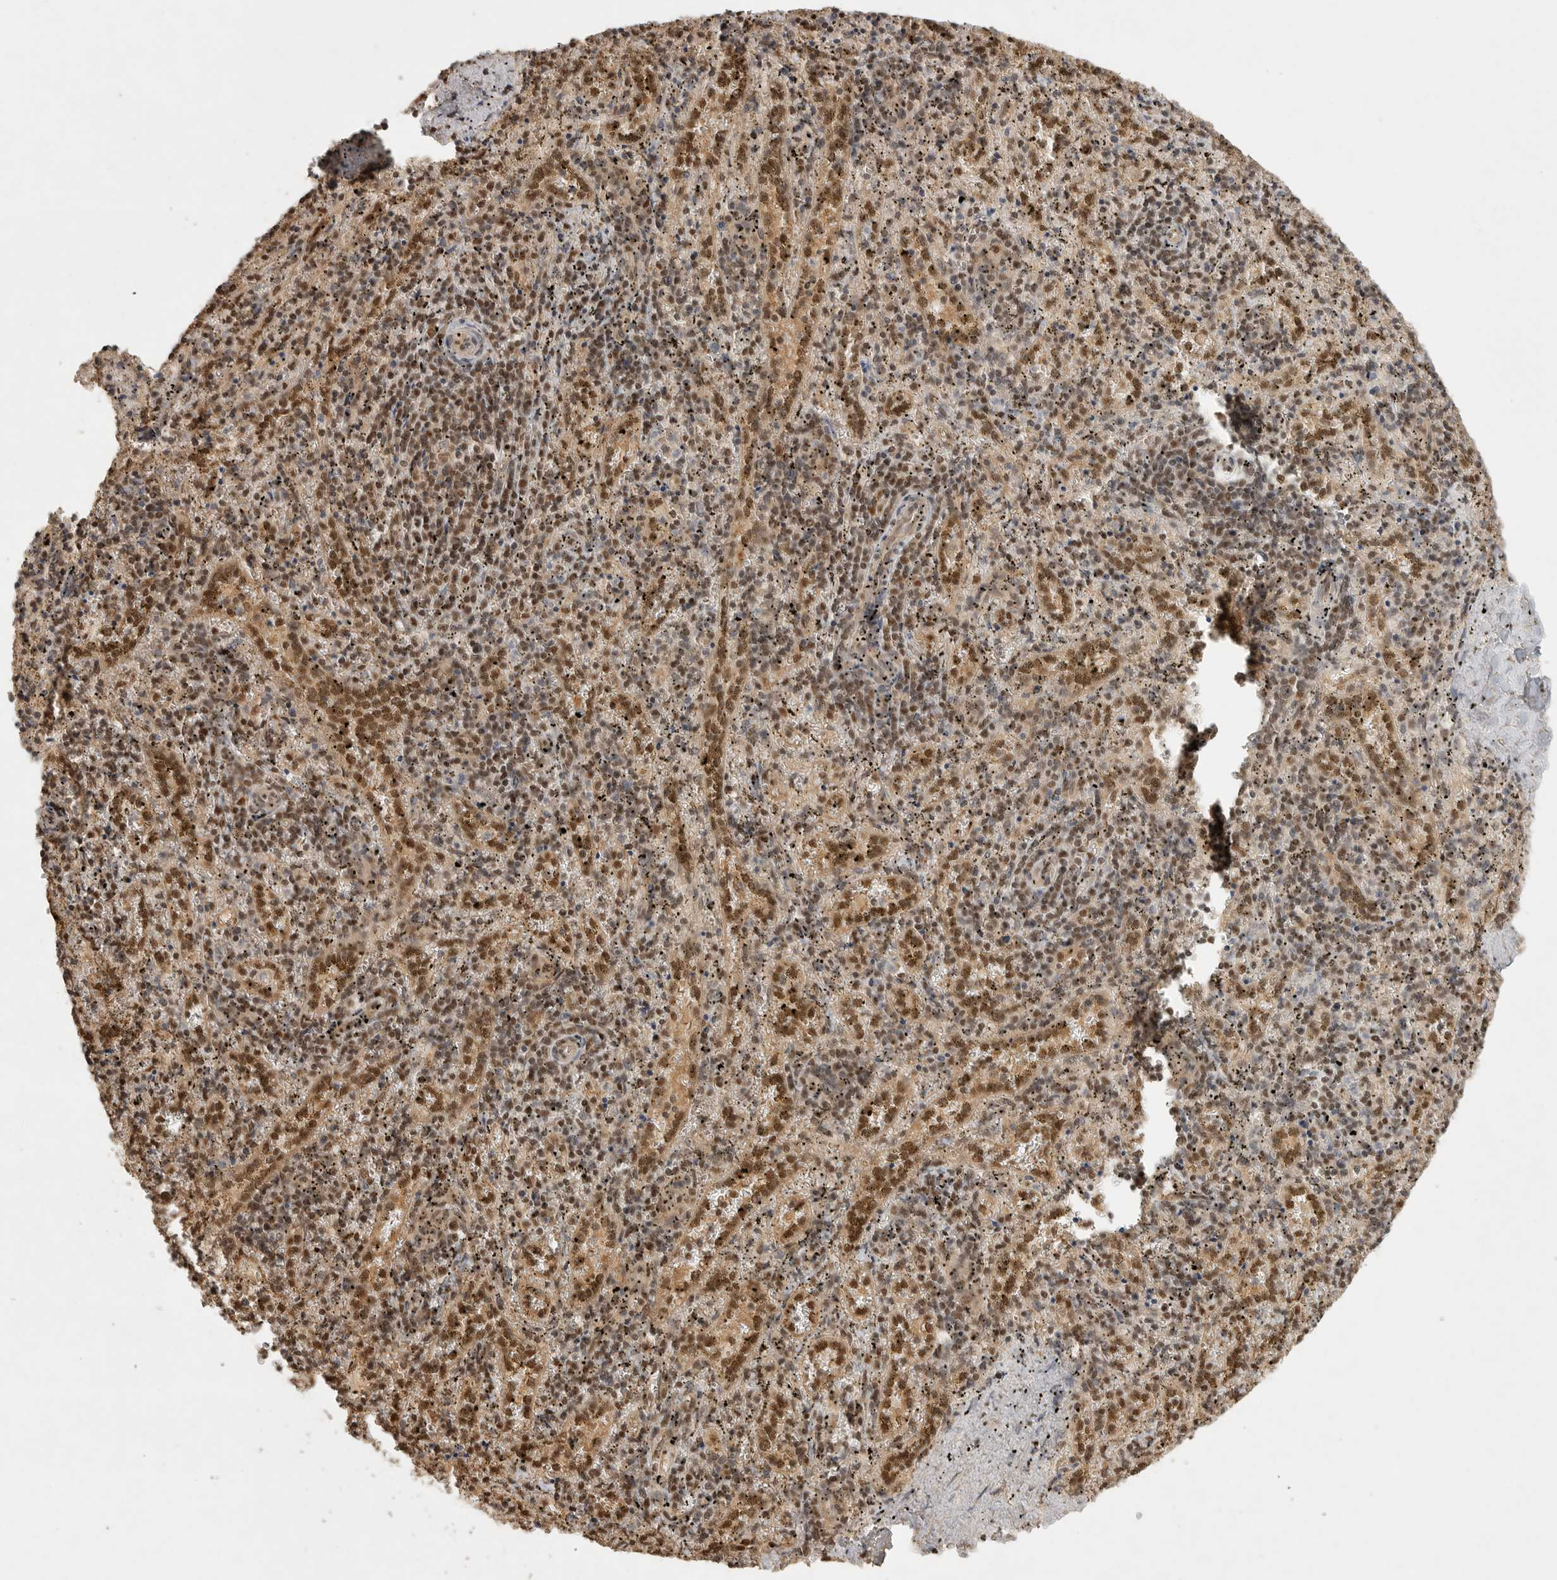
{"staining": {"intensity": "weak", "quantity": "25%-75%", "location": "cytoplasmic/membranous,nuclear"}, "tissue": "spleen", "cell_type": "Cells in red pulp", "image_type": "normal", "snomed": [{"axis": "morphology", "description": "Normal tissue, NOS"}, {"axis": "topography", "description": "Spleen"}], "caption": "Immunohistochemical staining of unremarkable human spleen shows 25%-75% levels of weak cytoplasmic/membranous,nuclear protein expression in about 25%-75% of cells in red pulp.", "gene": "DFFA", "patient": {"sex": "male", "age": 11}}